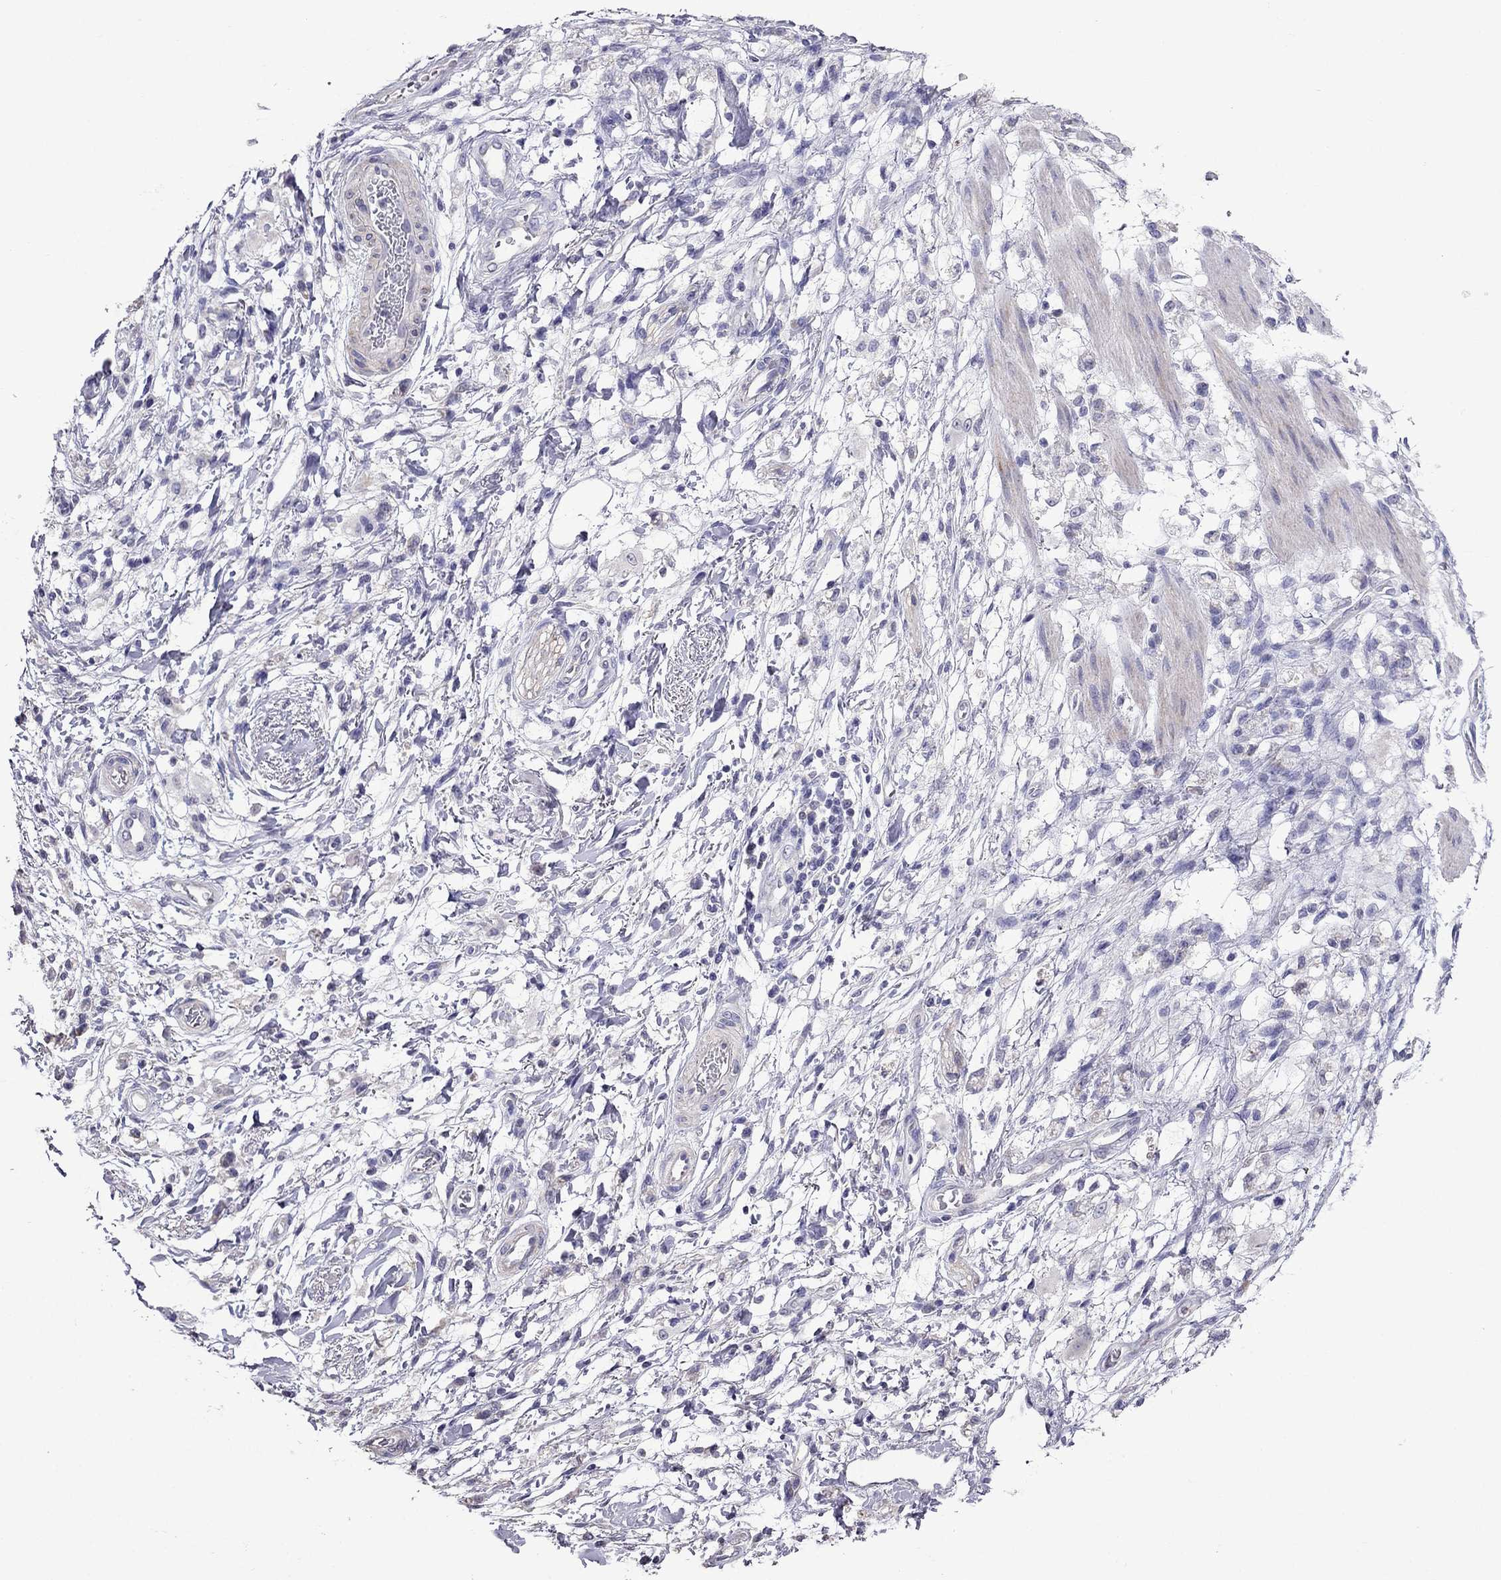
{"staining": {"intensity": "negative", "quantity": "none", "location": "none"}, "tissue": "stomach cancer", "cell_type": "Tumor cells", "image_type": "cancer", "snomed": [{"axis": "morphology", "description": "Adenocarcinoma, NOS"}, {"axis": "topography", "description": "Stomach"}], "caption": "Tumor cells are negative for brown protein staining in adenocarcinoma (stomach).", "gene": "AK5", "patient": {"sex": "female", "age": 60}}